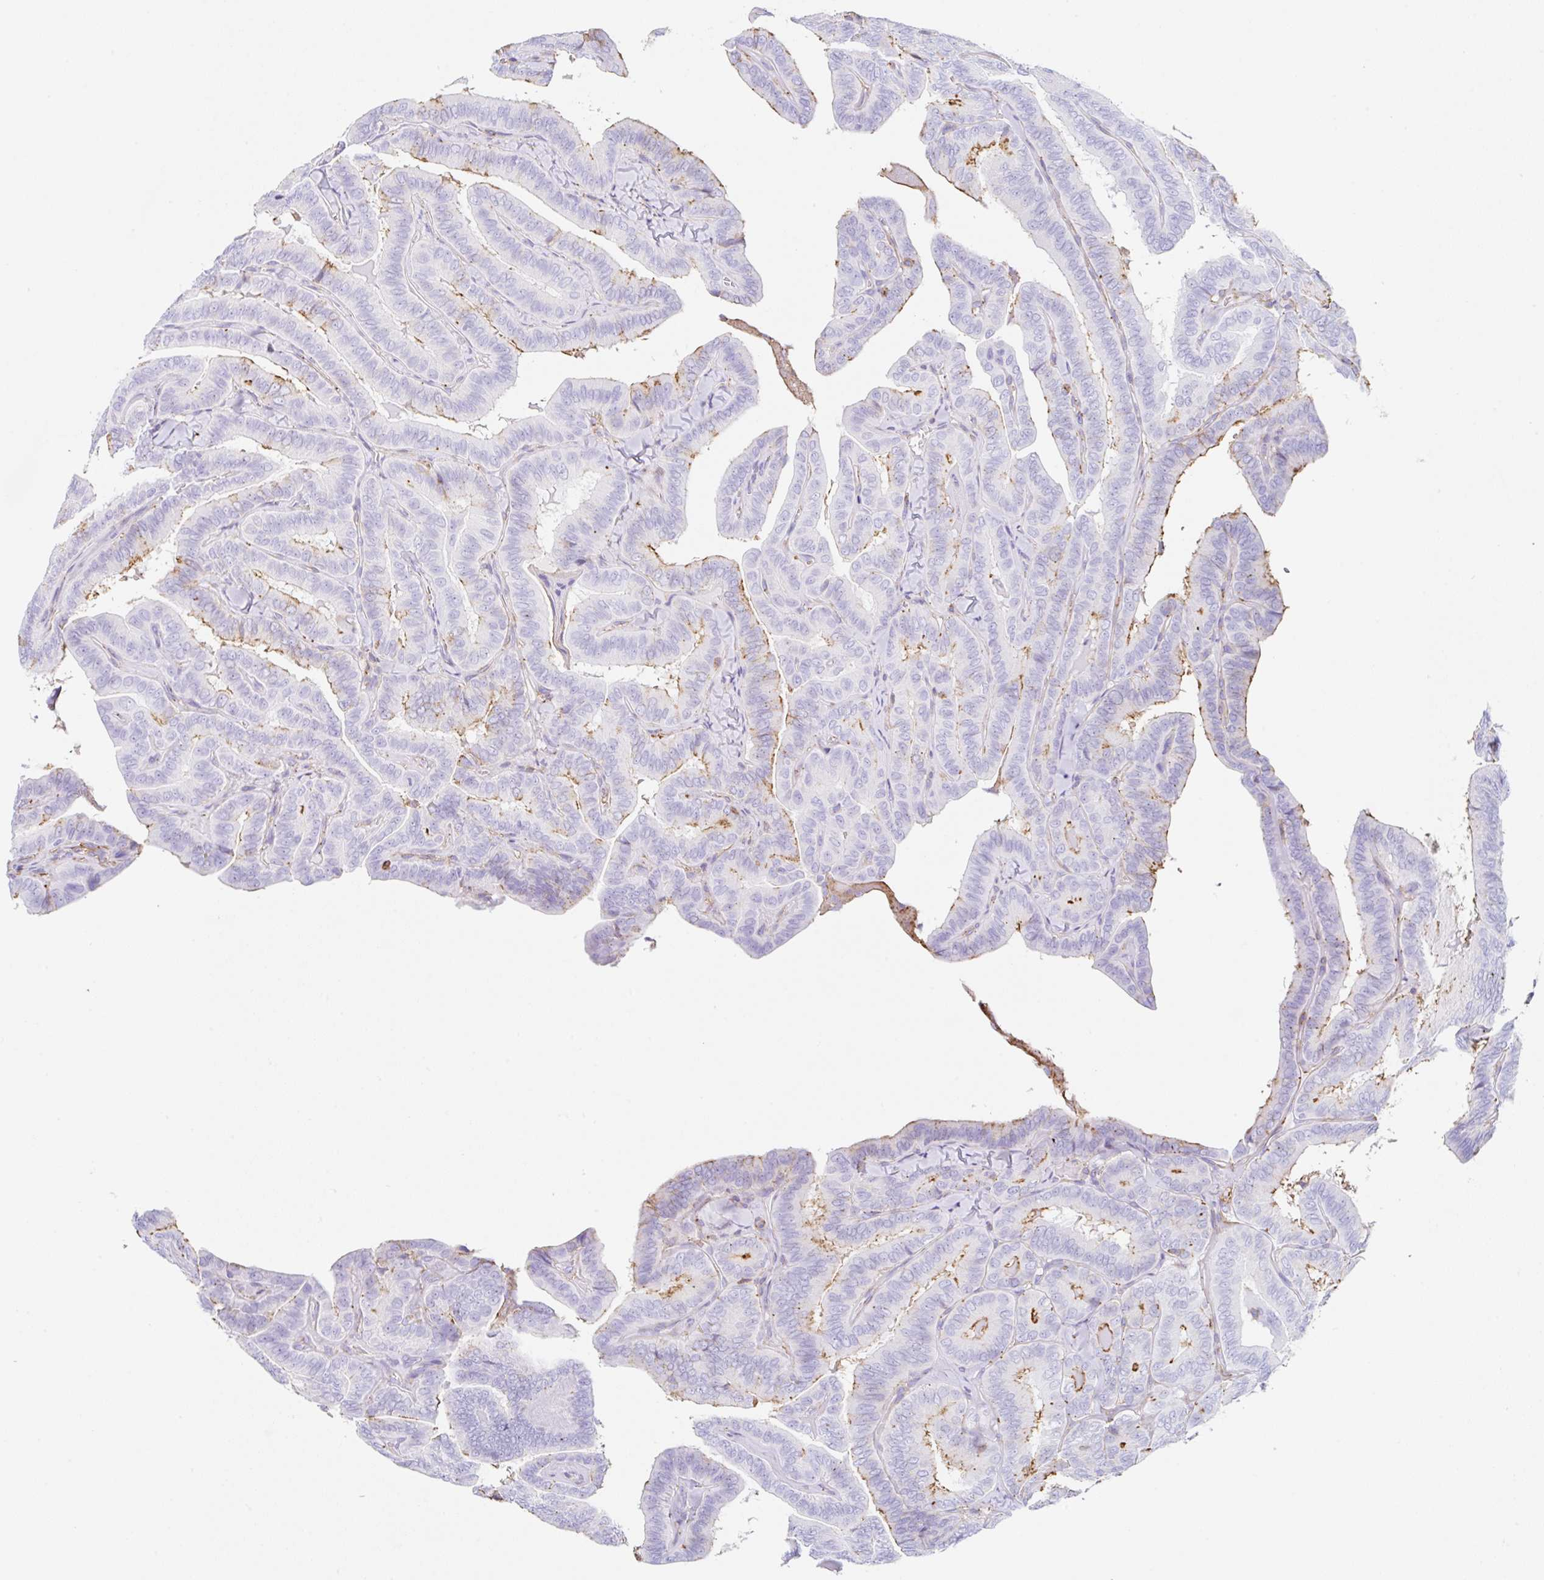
{"staining": {"intensity": "negative", "quantity": "none", "location": "none"}, "tissue": "thyroid cancer", "cell_type": "Tumor cells", "image_type": "cancer", "snomed": [{"axis": "morphology", "description": "Papillary adenocarcinoma, NOS"}, {"axis": "topography", "description": "Thyroid gland"}], "caption": "IHC photomicrograph of neoplastic tissue: thyroid cancer stained with DAB shows no significant protein positivity in tumor cells.", "gene": "MTTP", "patient": {"sex": "male", "age": 61}}